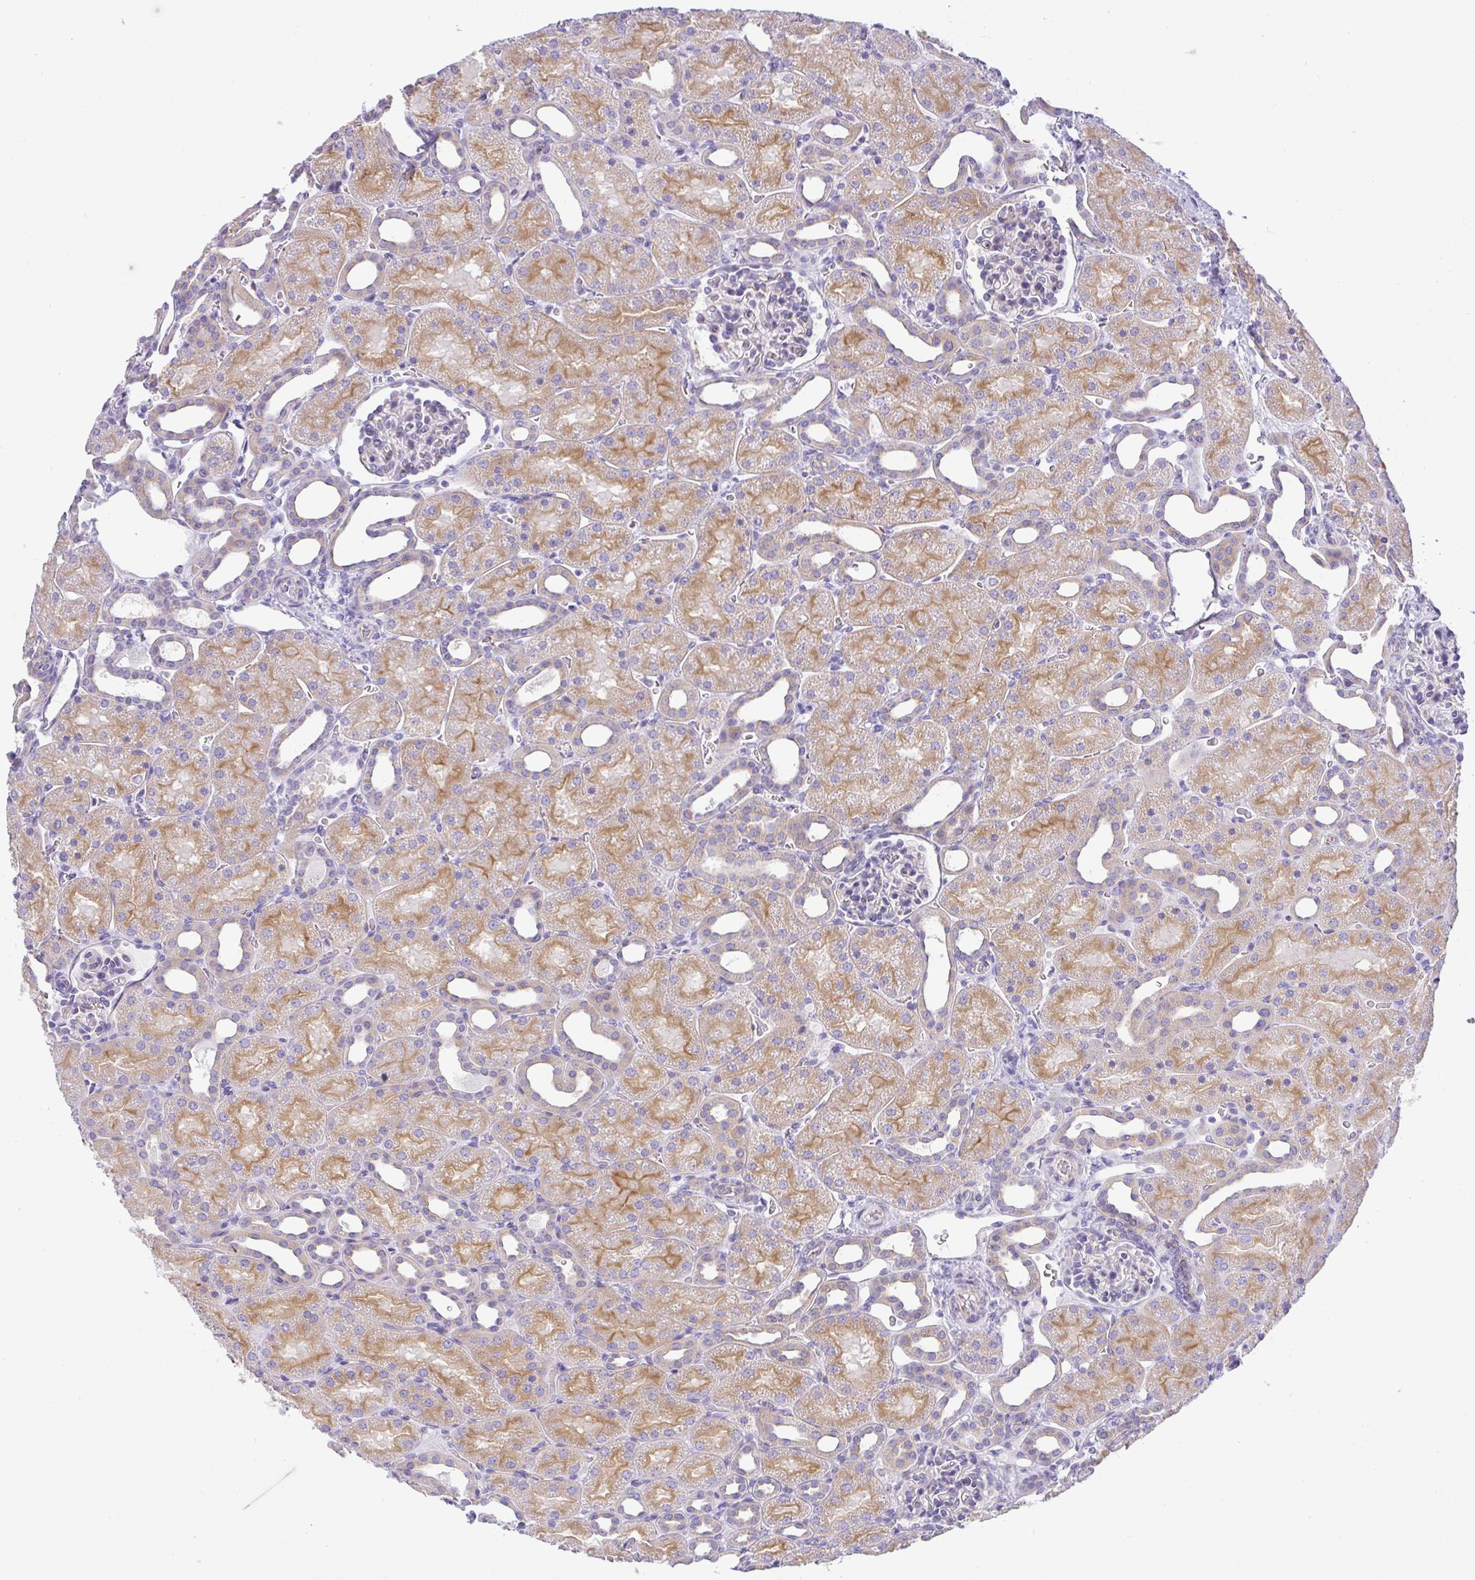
{"staining": {"intensity": "negative", "quantity": "none", "location": "none"}, "tissue": "kidney", "cell_type": "Cells in glomeruli", "image_type": "normal", "snomed": [{"axis": "morphology", "description": "Normal tissue, NOS"}, {"axis": "topography", "description": "Kidney"}], "caption": "Benign kidney was stained to show a protein in brown. There is no significant expression in cells in glomeruli.", "gene": "FAM177A1", "patient": {"sex": "male", "age": 2}}